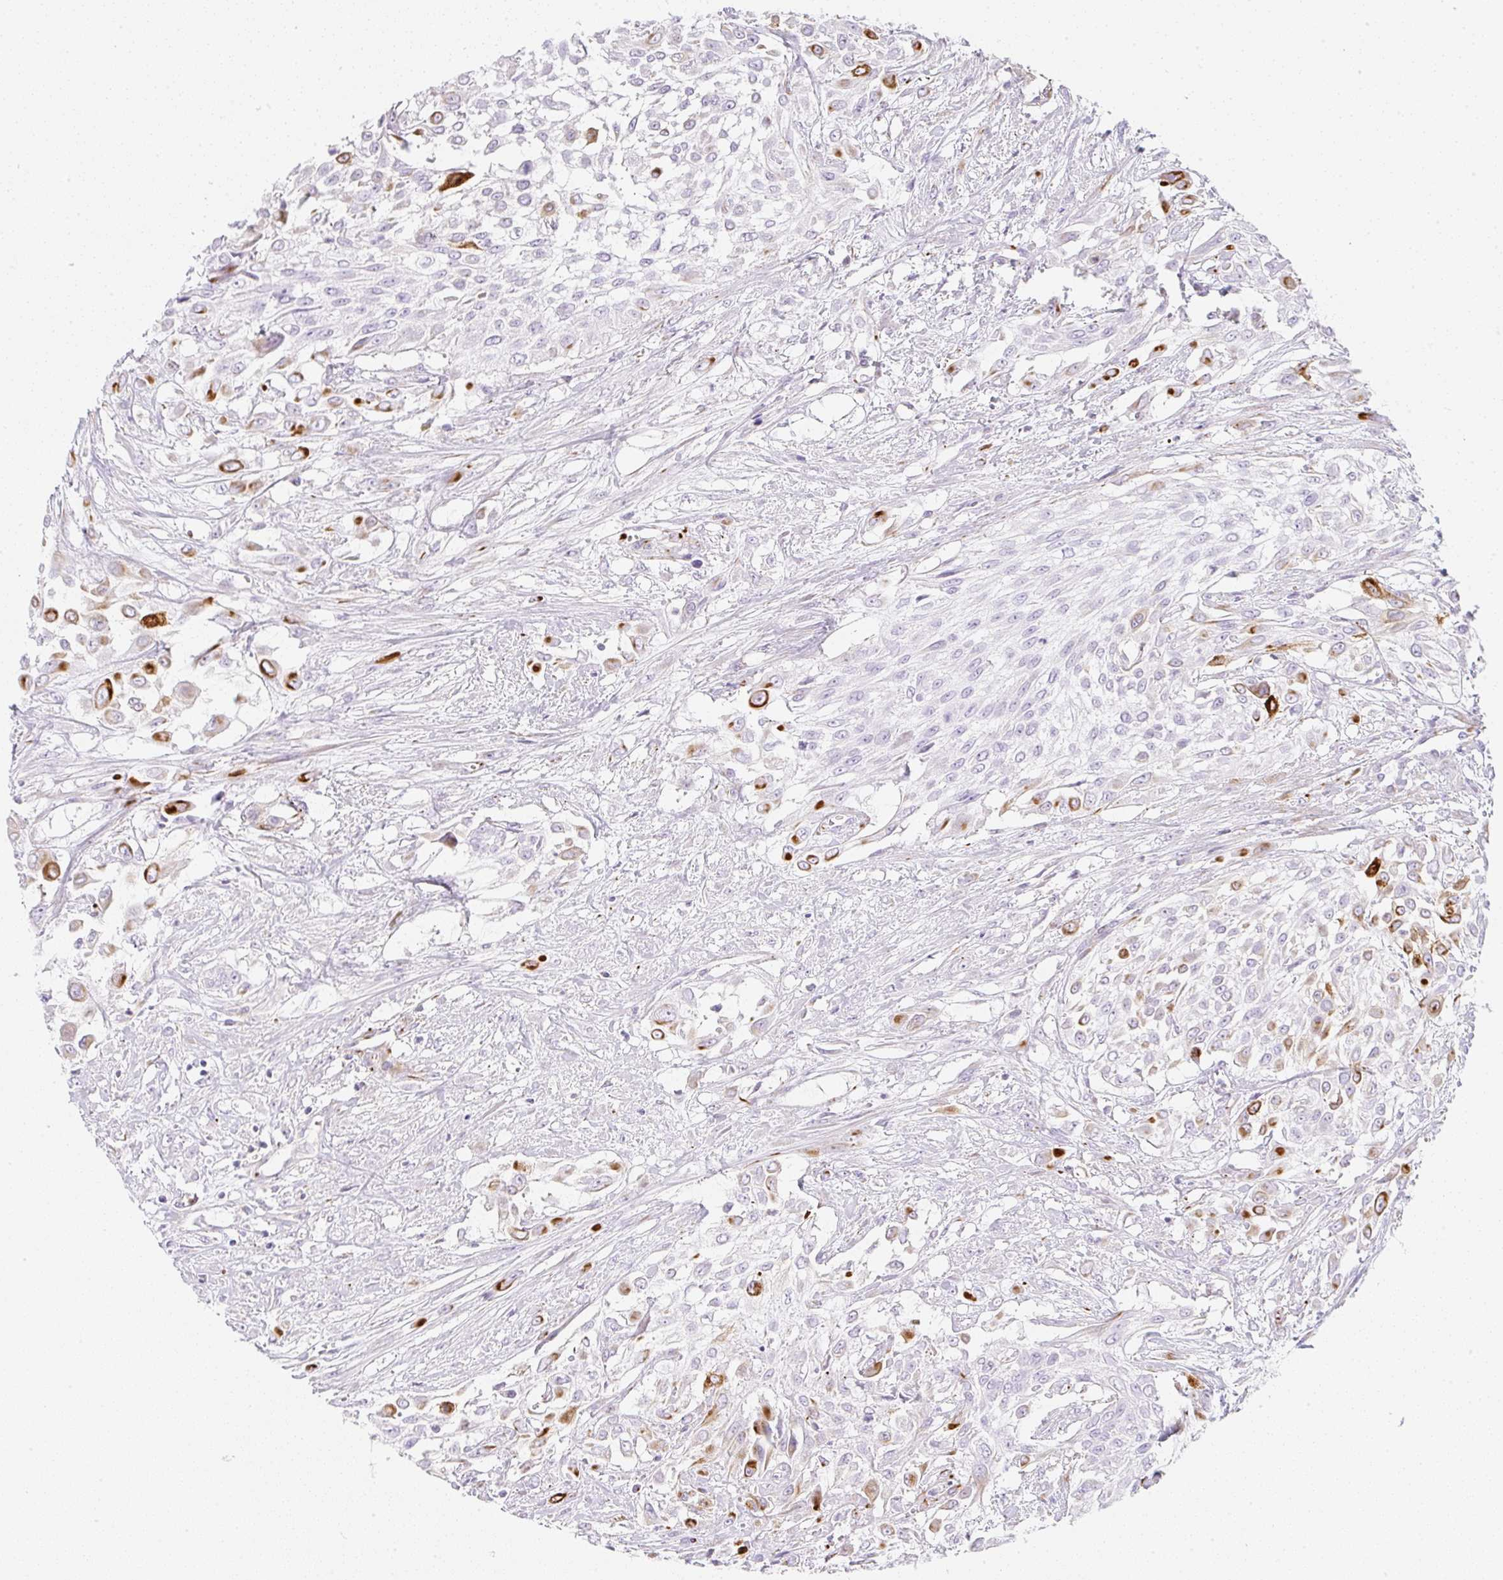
{"staining": {"intensity": "strong", "quantity": "25%-75%", "location": "cytoplasmic/membranous"}, "tissue": "urothelial cancer", "cell_type": "Tumor cells", "image_type": "cancer", "snomed": [{"axis": "morphology", "description": "Urothelial carcinoma, High grade"}, {"axis": "topography", "description": "Urinary bladder"}], "caption": "This micrograph demonstrates immunohistochemistry (IHC) staining of human urothelial carcinoma (high-grade), with high strong cytoplasmic/membranous staining in approximately 25%-75% of tumor cells.", "gene": "ZNF689", "patient": {"sex": "male", "age": 57}}